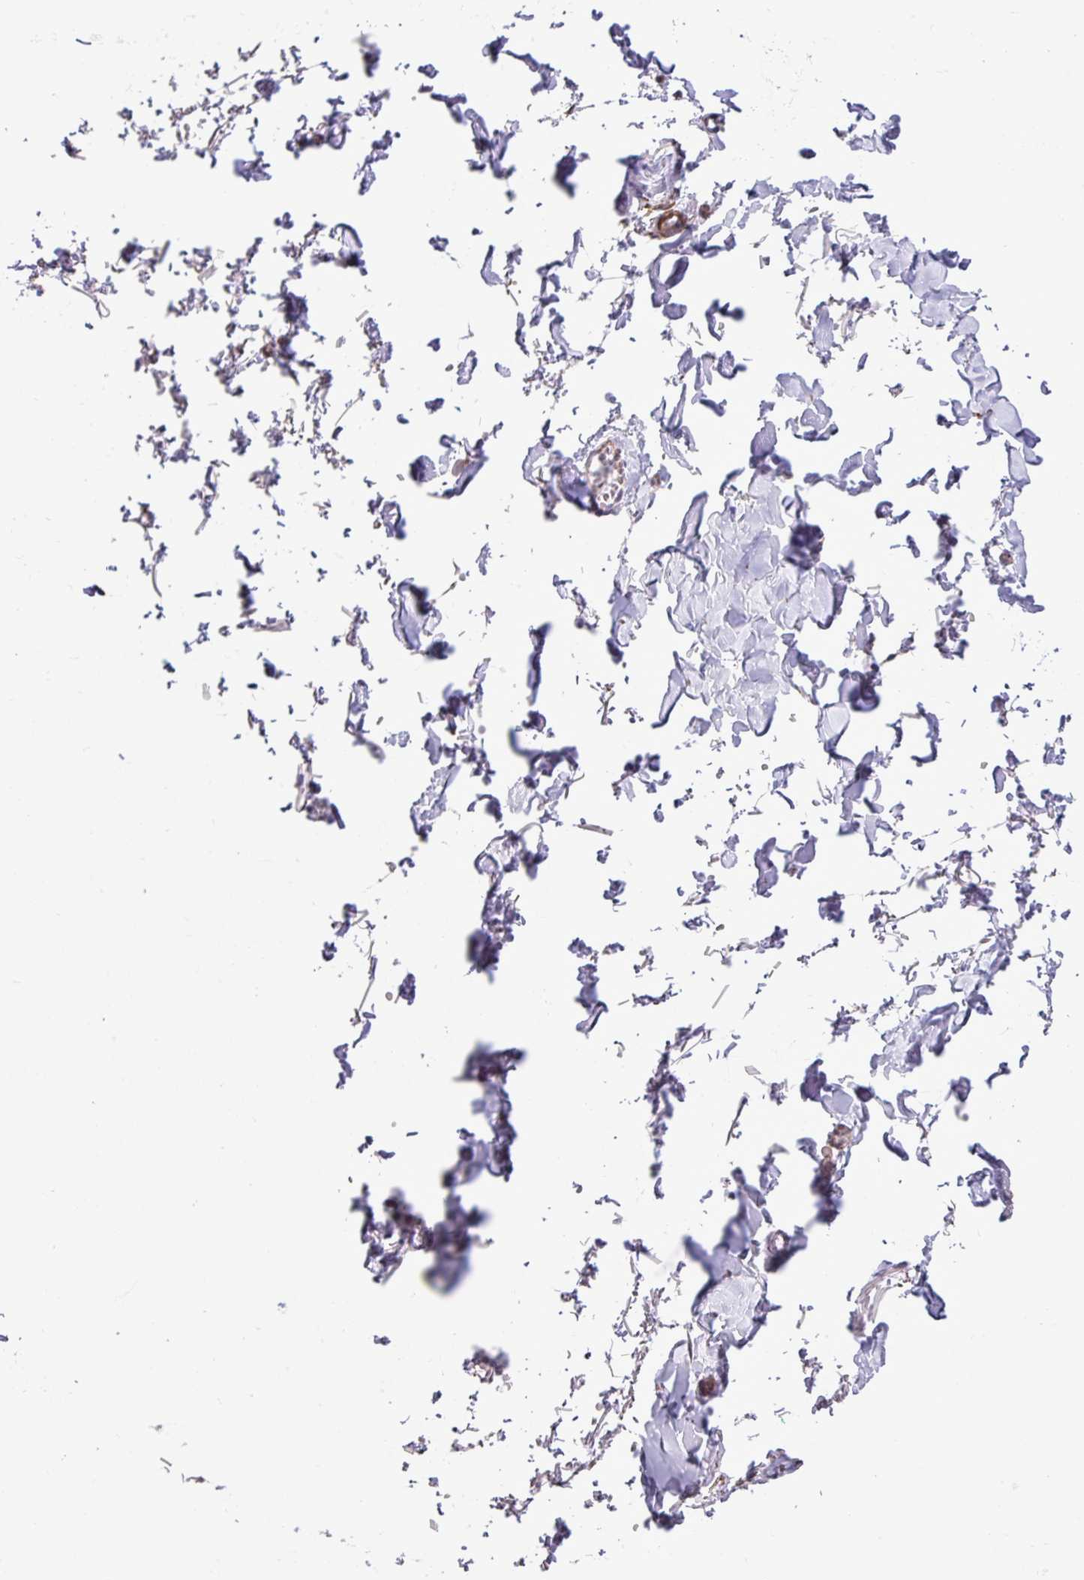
{"staining": {"intensity": "negative", "quantity": "none", "location": "none"}, "tissue": "adipose tissue", "cell_type": "Adipocytes", "image_type": "normal", "snomed": [{"axis": "morphology", "description": "Normal tissue, NOS"}, {"axis": "topography", "description": "Vulva"}, {"axis": "topography", "description": "Vagina"}, {"axis": "topography", "description": "Peripheral nerve tissue"}], "caption": "Unremarkable adipose tissue was stained to show a protein in brown. There is no significant staining in adipocytes. (DAB (3,3'-diaminobenzidine) immunohistochemistry, high magnification).", "gene": "ZSCAN5A", "patient": {"sex": "female", "age": 66}}